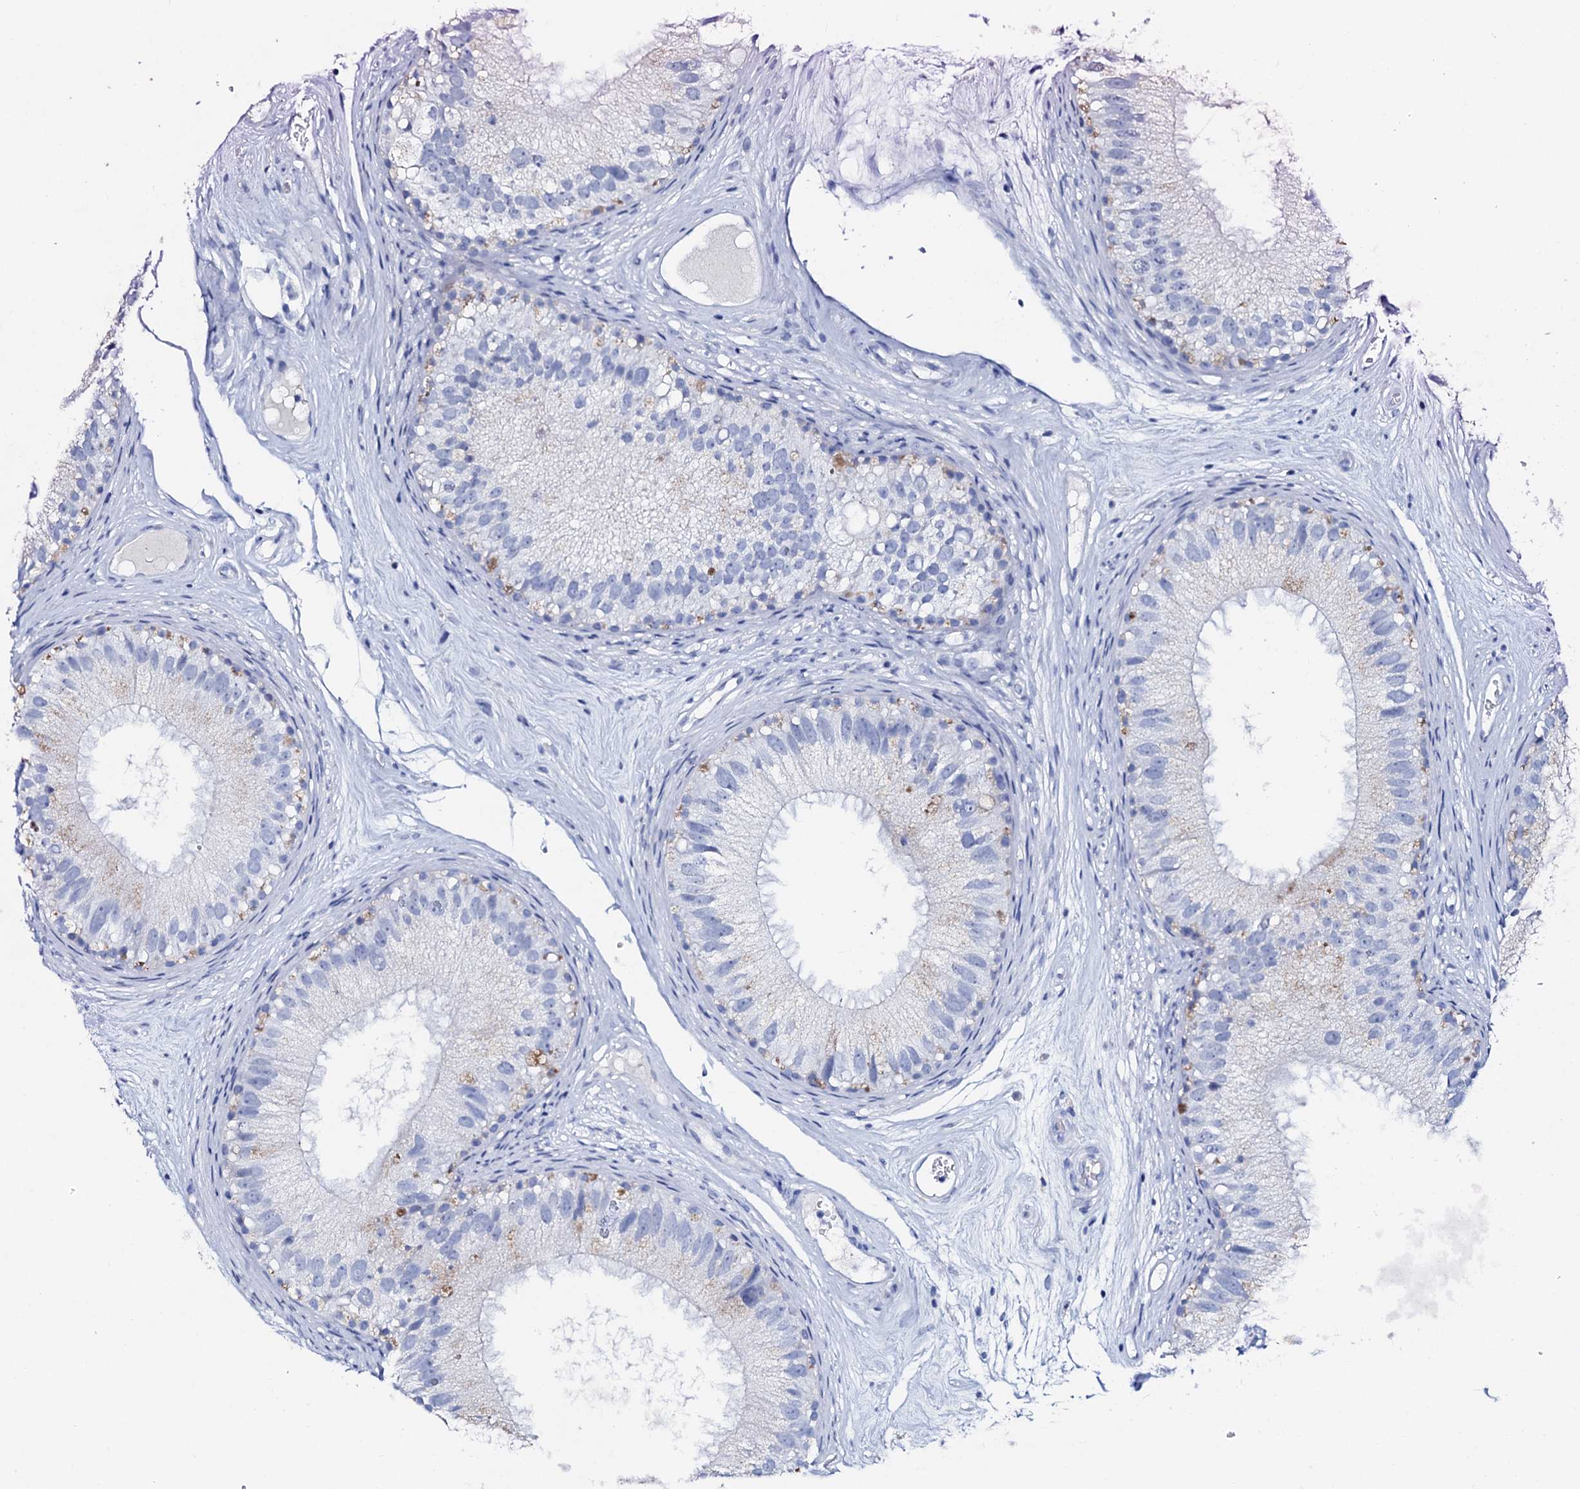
{"staining": {"intensity": "negative", "quantity": "none", "location": "none"}, "tissue": "epididymis", "cell_type": "Glandular cells", "image_type": "normal", "snomed": [{"axis": "morphology", "description": "Normal tissue, NOS"}, {"axis": "topography", "description": "Epididymis"}], "caption": "Glandular cells are negative for protein expression in normal human epididymis. (IHC, brightfield microscopy, high magnification).", "gene": "AMER2", "patient": {"sex": "male", "age": 77}}